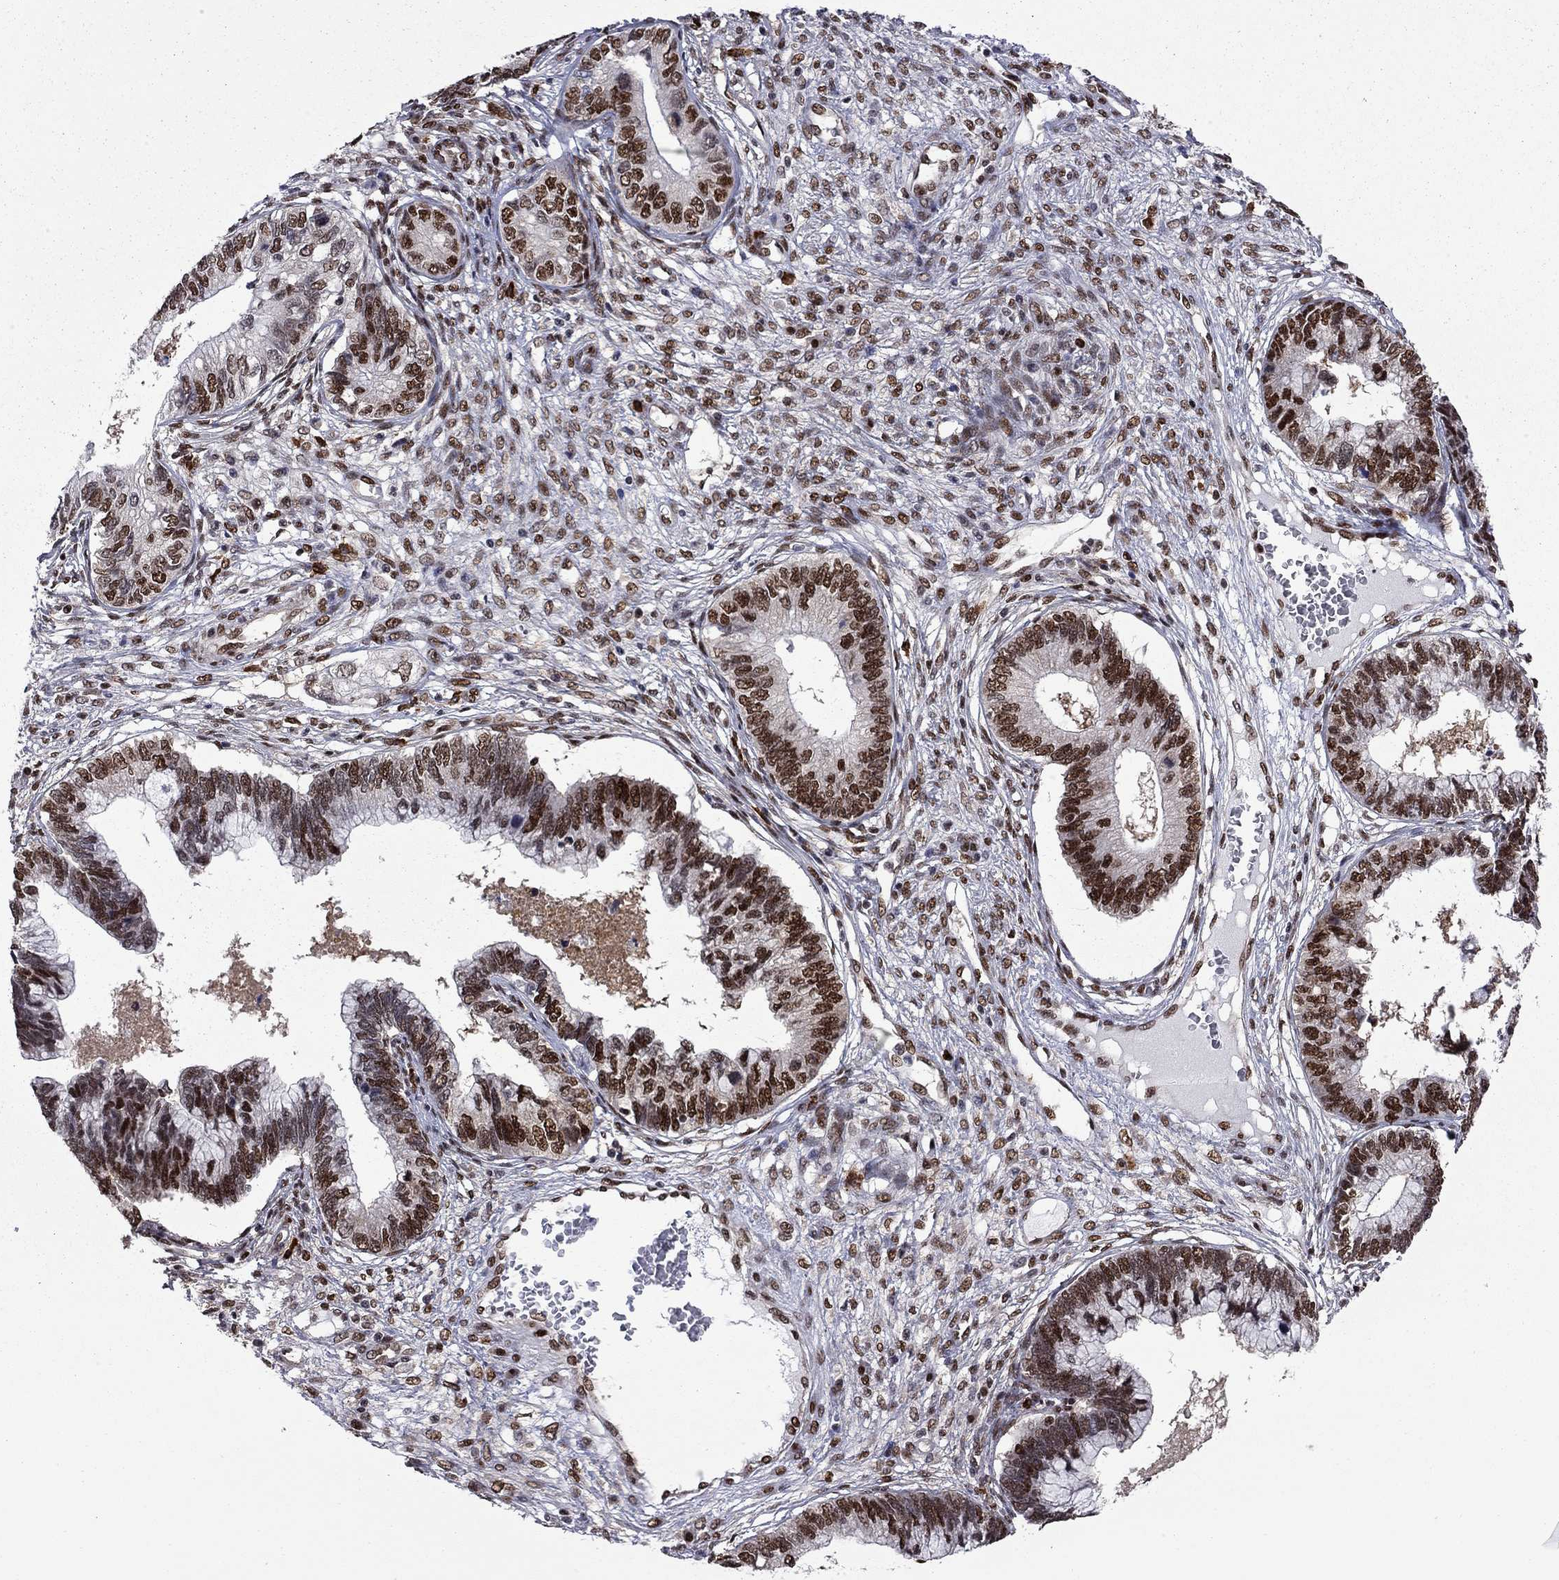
{"staining": {"intensity": "strong", "quantity": "25%-75%", "location": "nuclear"}, "tissue": "cervical cancer", "cell_type": "Tumor cells", "image_type": "cancer", "snomed": [{"axis": "morphology", "description": "Adenocarcinoma, NOS"}, {"axis": "topography", "description": "Cervix"}], "caption": "A photomicrograph showing strong nuclear staining in approximately 25%-75% of tumor cells in cervical cancer (adenocarcinoma), as visualized by brown immunohistochemical staining.", "gene": "MED25", "patient": {"sex": "female", "age": 44}}